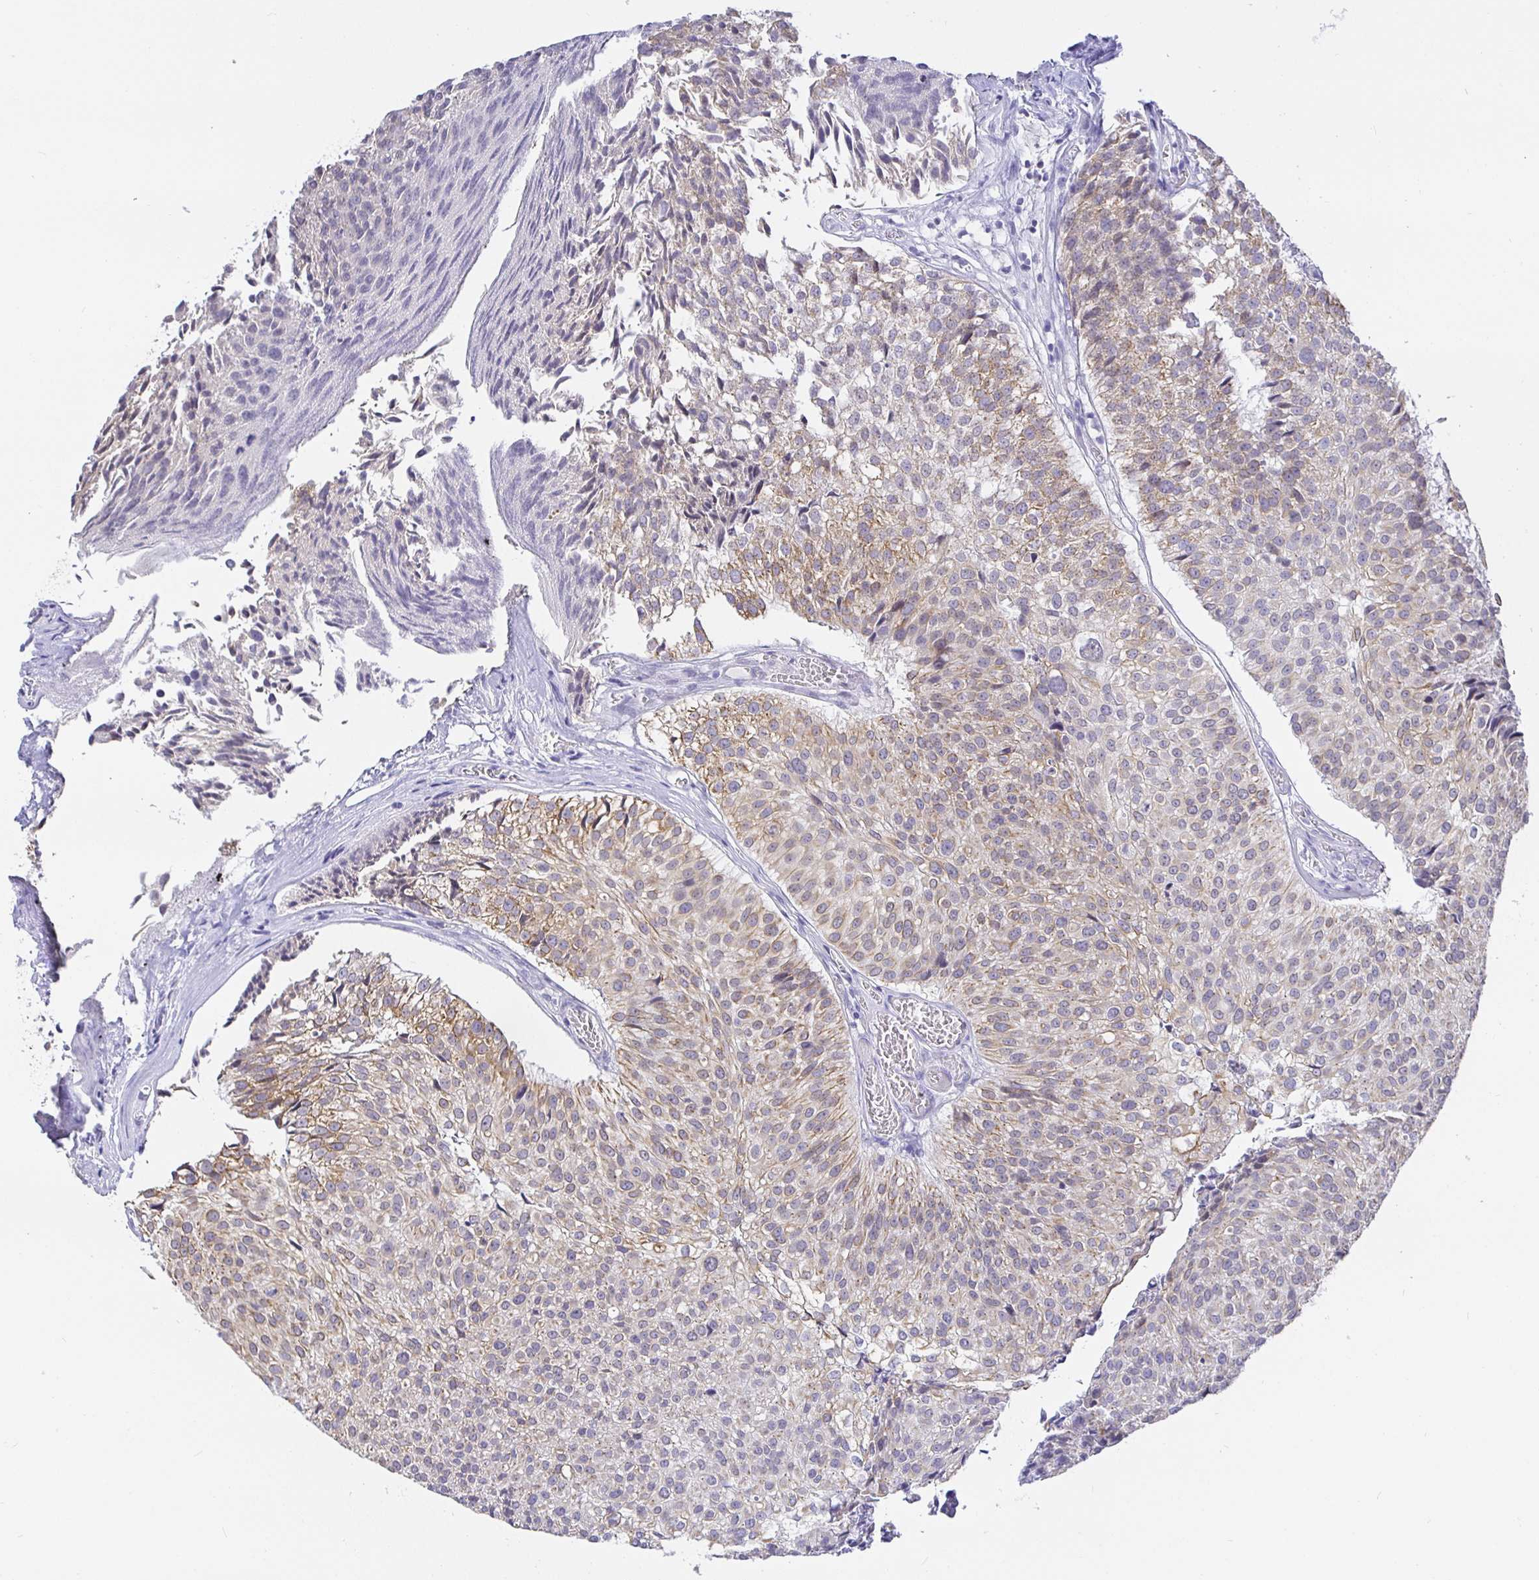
{"staining": {"intensity": "moderate", "quantity": "<25%", "location": "cytoplasmic/membranous"}, "tissue": "urothelial cancer", "cell_type": "Tumor cells", "image_type": "cancer", "snomed": [{"axis": "morphology", "description": "Urothelial carcinoma, Low grade"}, {"axis": "topography", "description": "Urinary bladder"}], "caption": "Human urothelial cancer stained for a protein (brown) displays moderate cytoplasmic/membranous positive positivity in approximately <25% of tumor cells.", "gene": "EZHIP", "patient": {"sex": "male", "age": 80}}